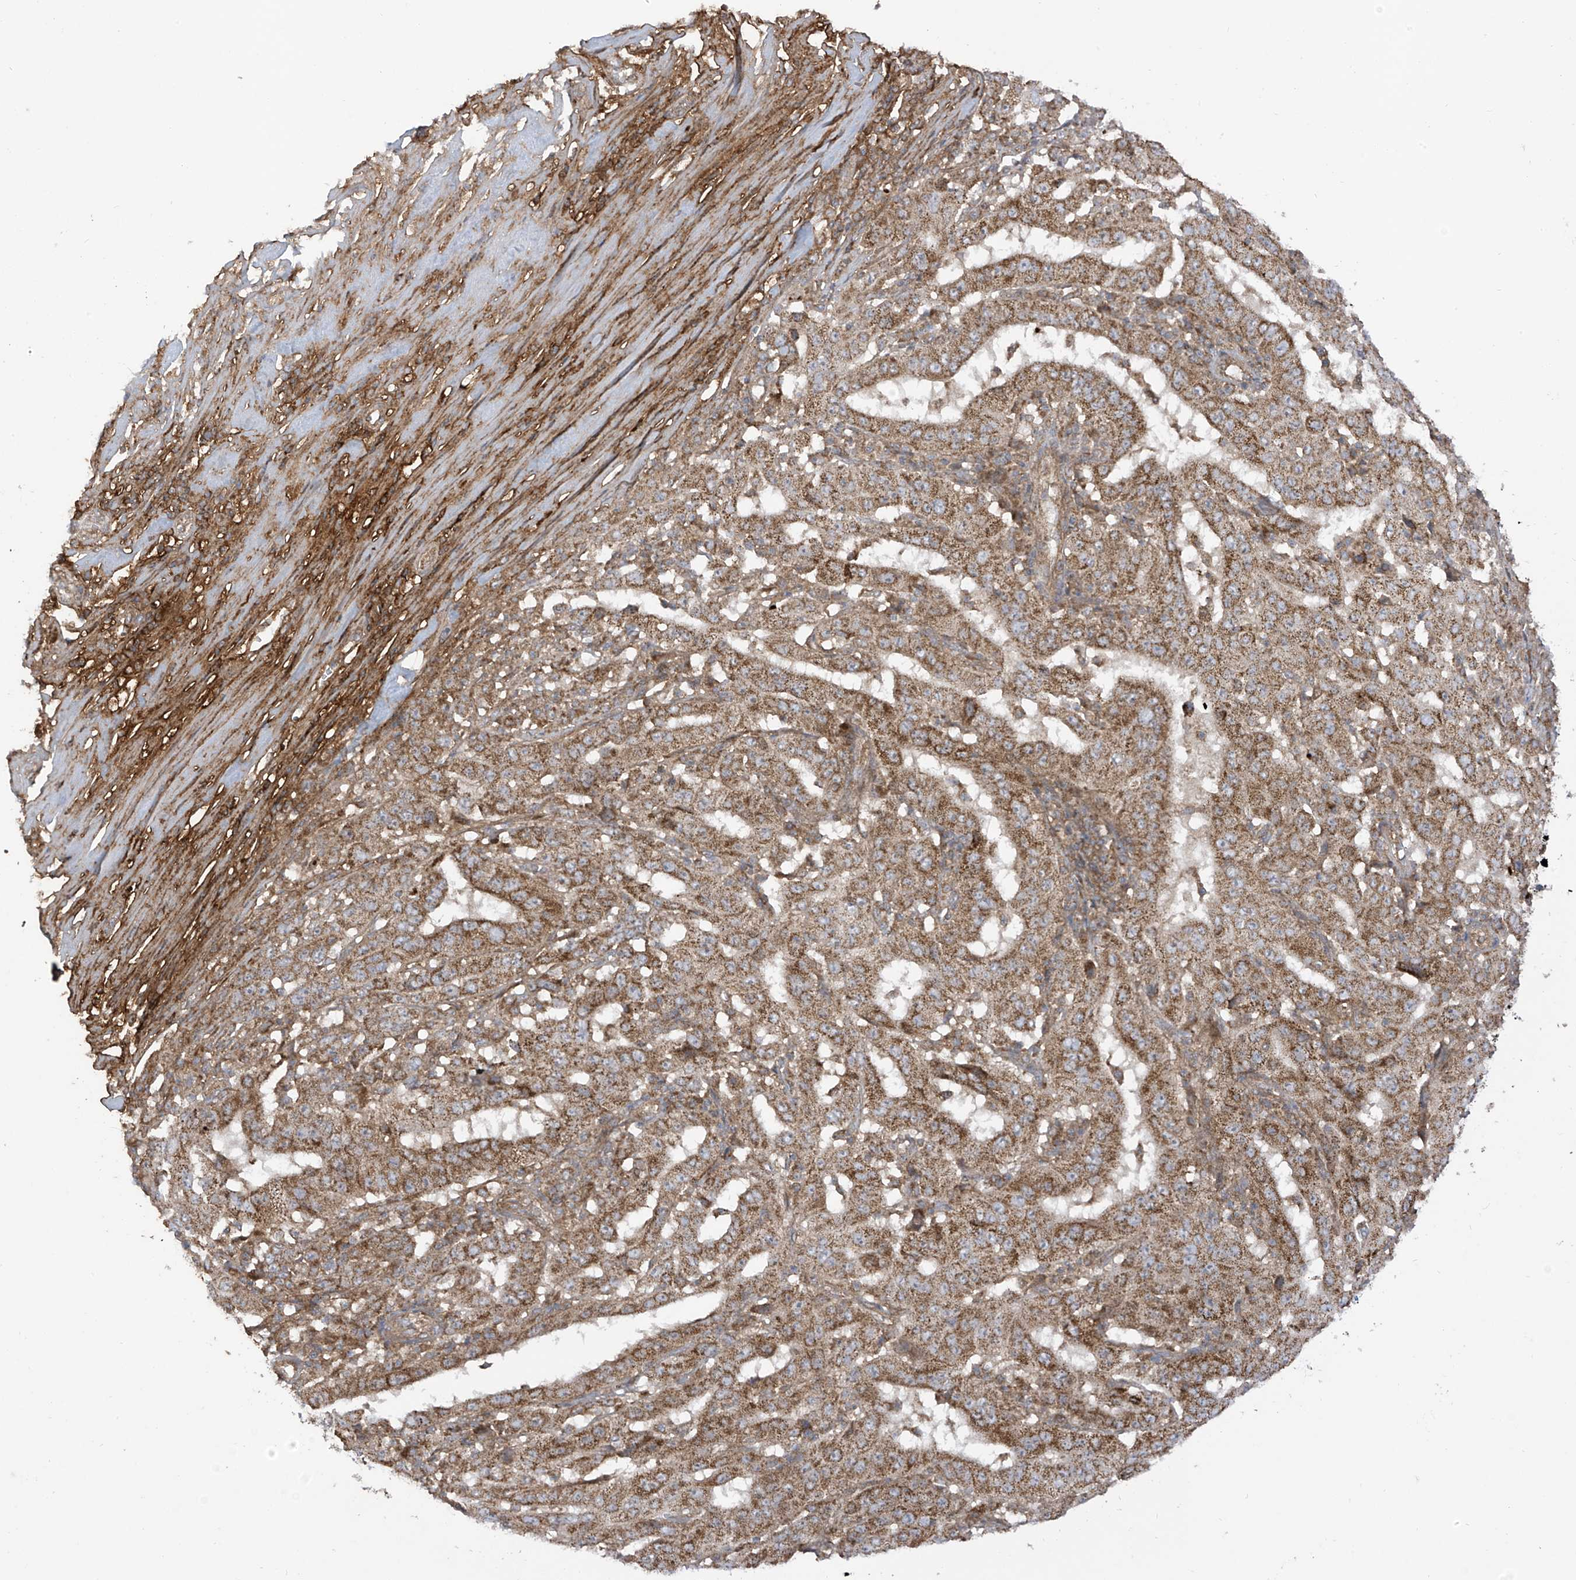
{"staining": {"intensity": "strong", "quantity": ">75%", "location": "cytoplasmic/membranous"}, "tissue": "pancreatic cancer", "cell_type": "Tumor cells", "image_type": "cancer", "snomed": [{"axis": "morphology", "description": "Adenocarcinoma, NOS"}, {"axis": "topography", "description": "Pancreas"}], "caption": "The histopathology image exhibits a brown stain indicating the presence of a protein in the cytoplasmic/membranous of tumor cells in pancreatic cancer.", "gene": "REPS1", "patient": {"sex": "male", "age": 63}}